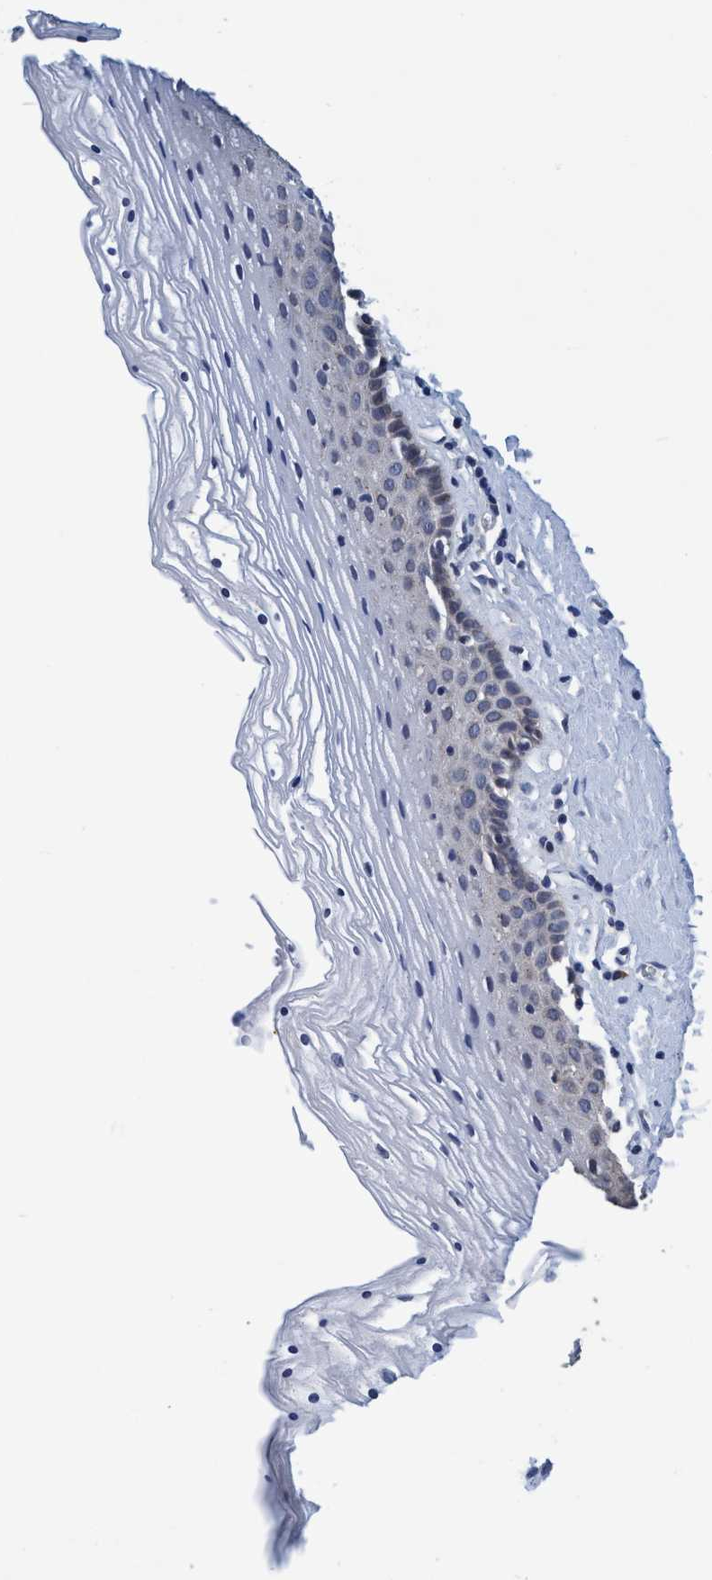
{"staining": {"intensity": "negative", "quantity": "none", "location": "none"}, "tissue": "vagina", "cell_type": "Squamous epithelial cells", "image_type": "normal", "snomed": [{"axis": "morphology", "description": "Normal tissue, NOS"}, {"axis": "topography", "description": "Vagina"}], "caption": "High power microscopy image of an immunohistochemistry (IHC) histopathology image of normal vagina, revealing no significant expression in squamous epithelial cells.", "gene": "CALCOCO2", "patient": {"sex": "female", "age": 32}}